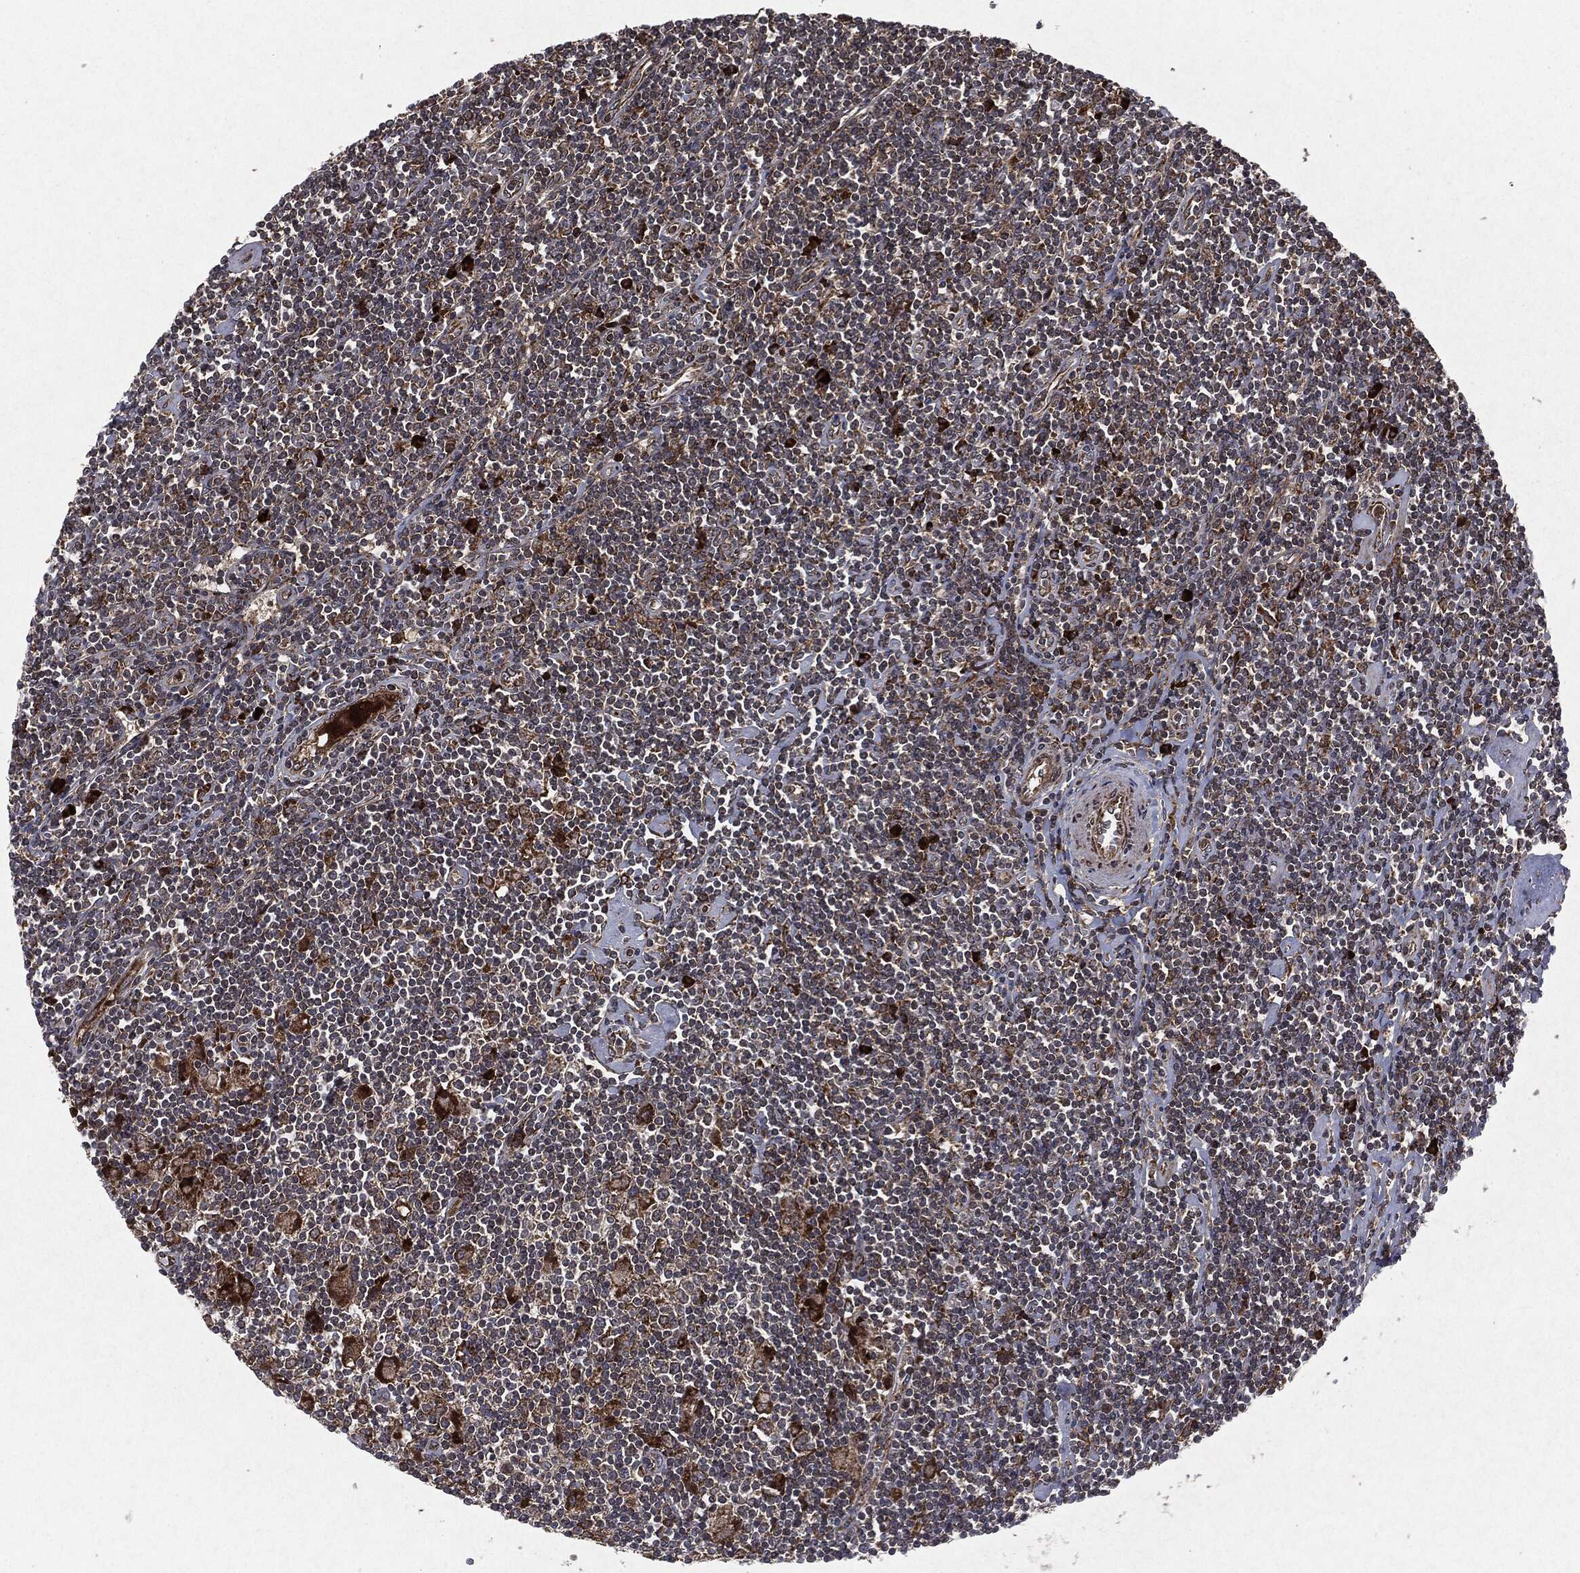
{"staining": {"intensity": "strong", "quantity": ">75%", "location": "cytoplasmic/membranous"}, "tissue": "lymphoma", "cell_type": "Tumor cells", "image_type": "cancer", "snomed": [{"axis": "morphology", "description": "Hodgkin's disease, NOS"}, {"axis": "topography", "description": "Lymph node"}], "caption": "Immunohistochemical staining of human lymphoma reveals high levels of strong cytoplasmic/membranous expression in about >75% of tumor cells. (DAB = brown stain, brightfield microscopy at high magnification).", "gene": "RAF1", "patient": {"sex": "male", "age": 40}}